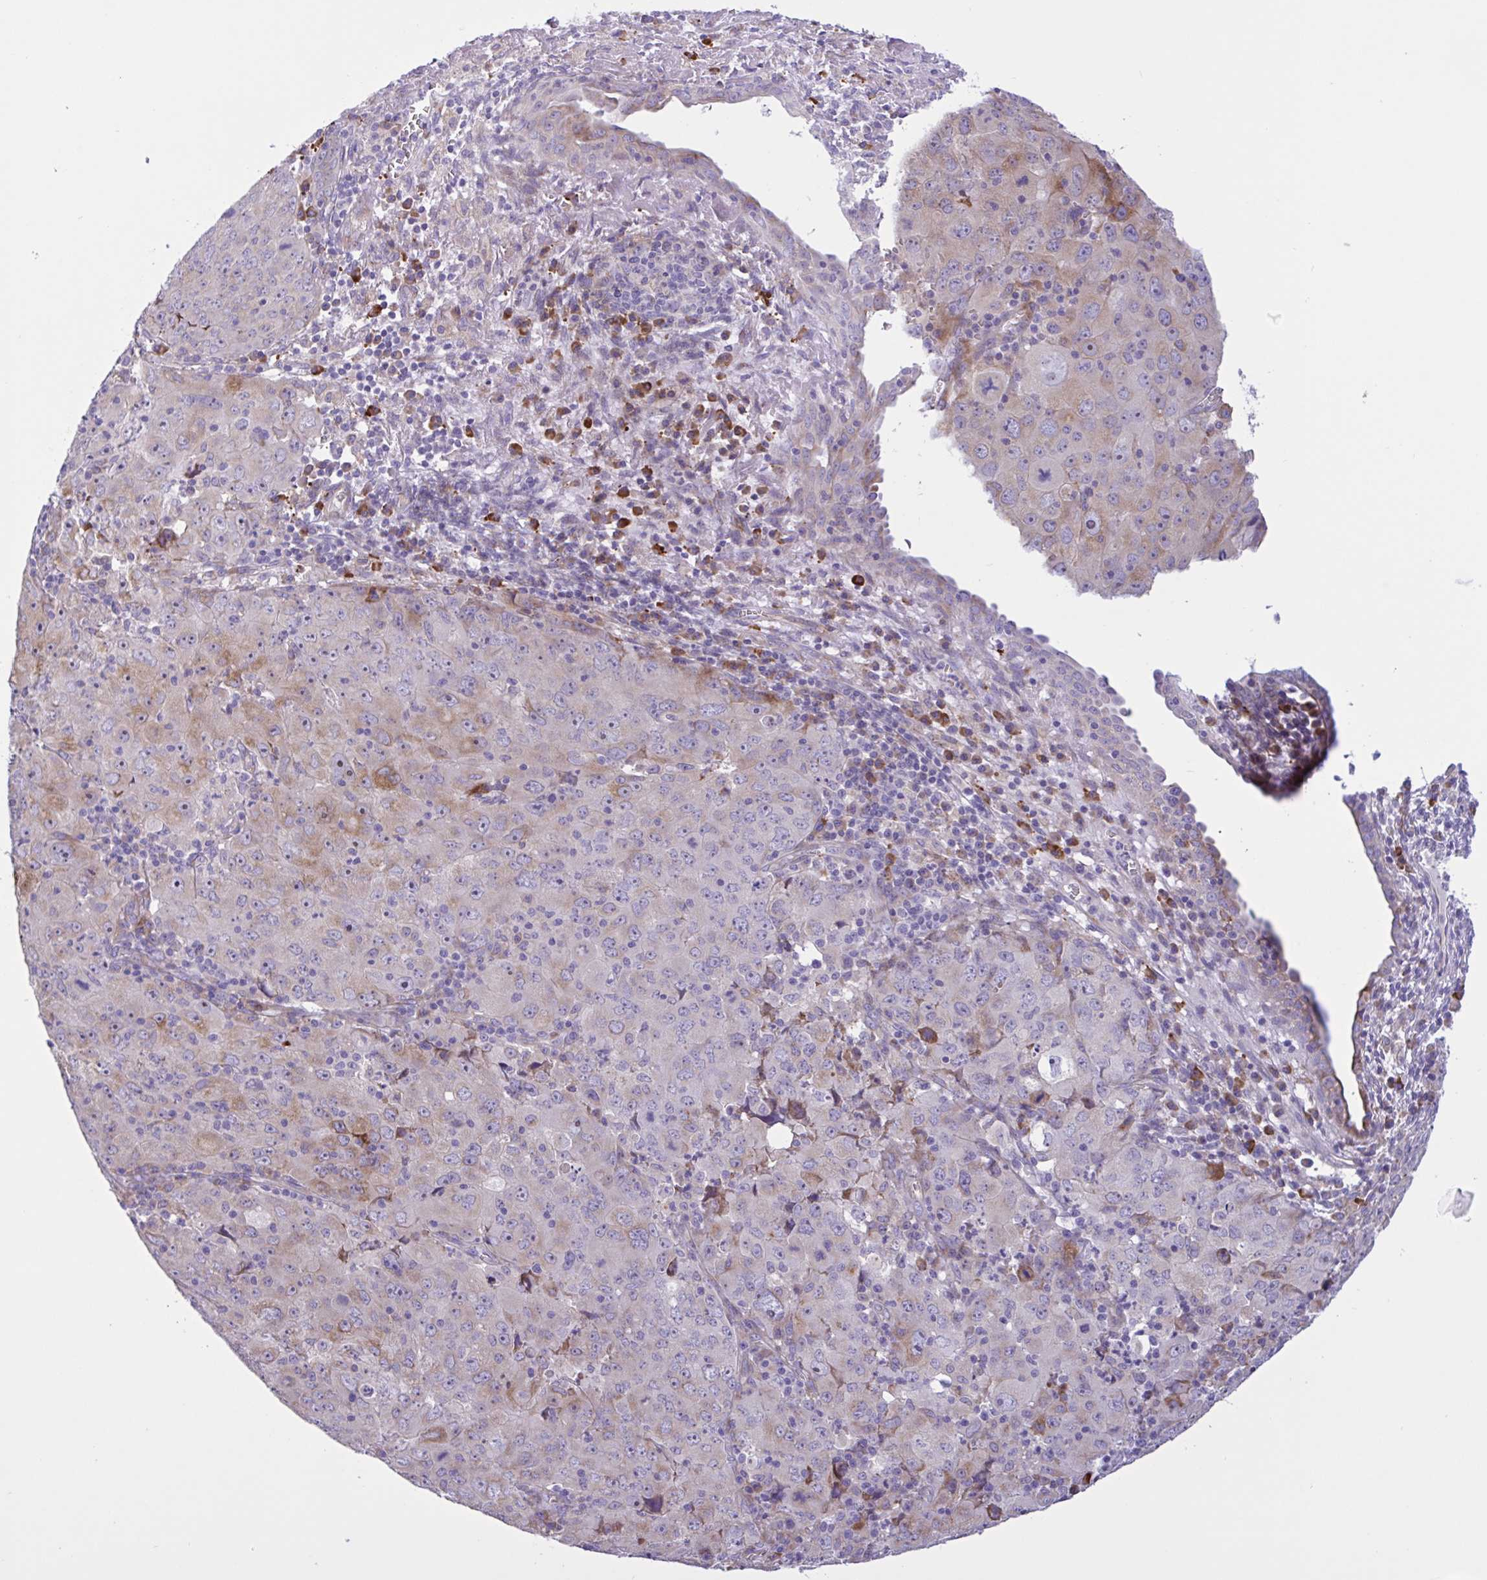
{"staining": {"intensity": "weak", "quantity": "<25%", "location": "cytoplasmic/membranous"}, "tissue": "cervical cancer", "cell_type": "Tumor cells", "image_type": "cancer", "snomed": [{"axis": "morphology", "description": "Adenocarcinoma, NOS"}, {"axis": "topography", "description": "Cervix"}], "caption": "Immunohistochemical staining of human cervical adenocarcinoma displays no significant expression in tumor cells.", "gene": "DSC3", "patient": {"sex": "female", "age": 56}}